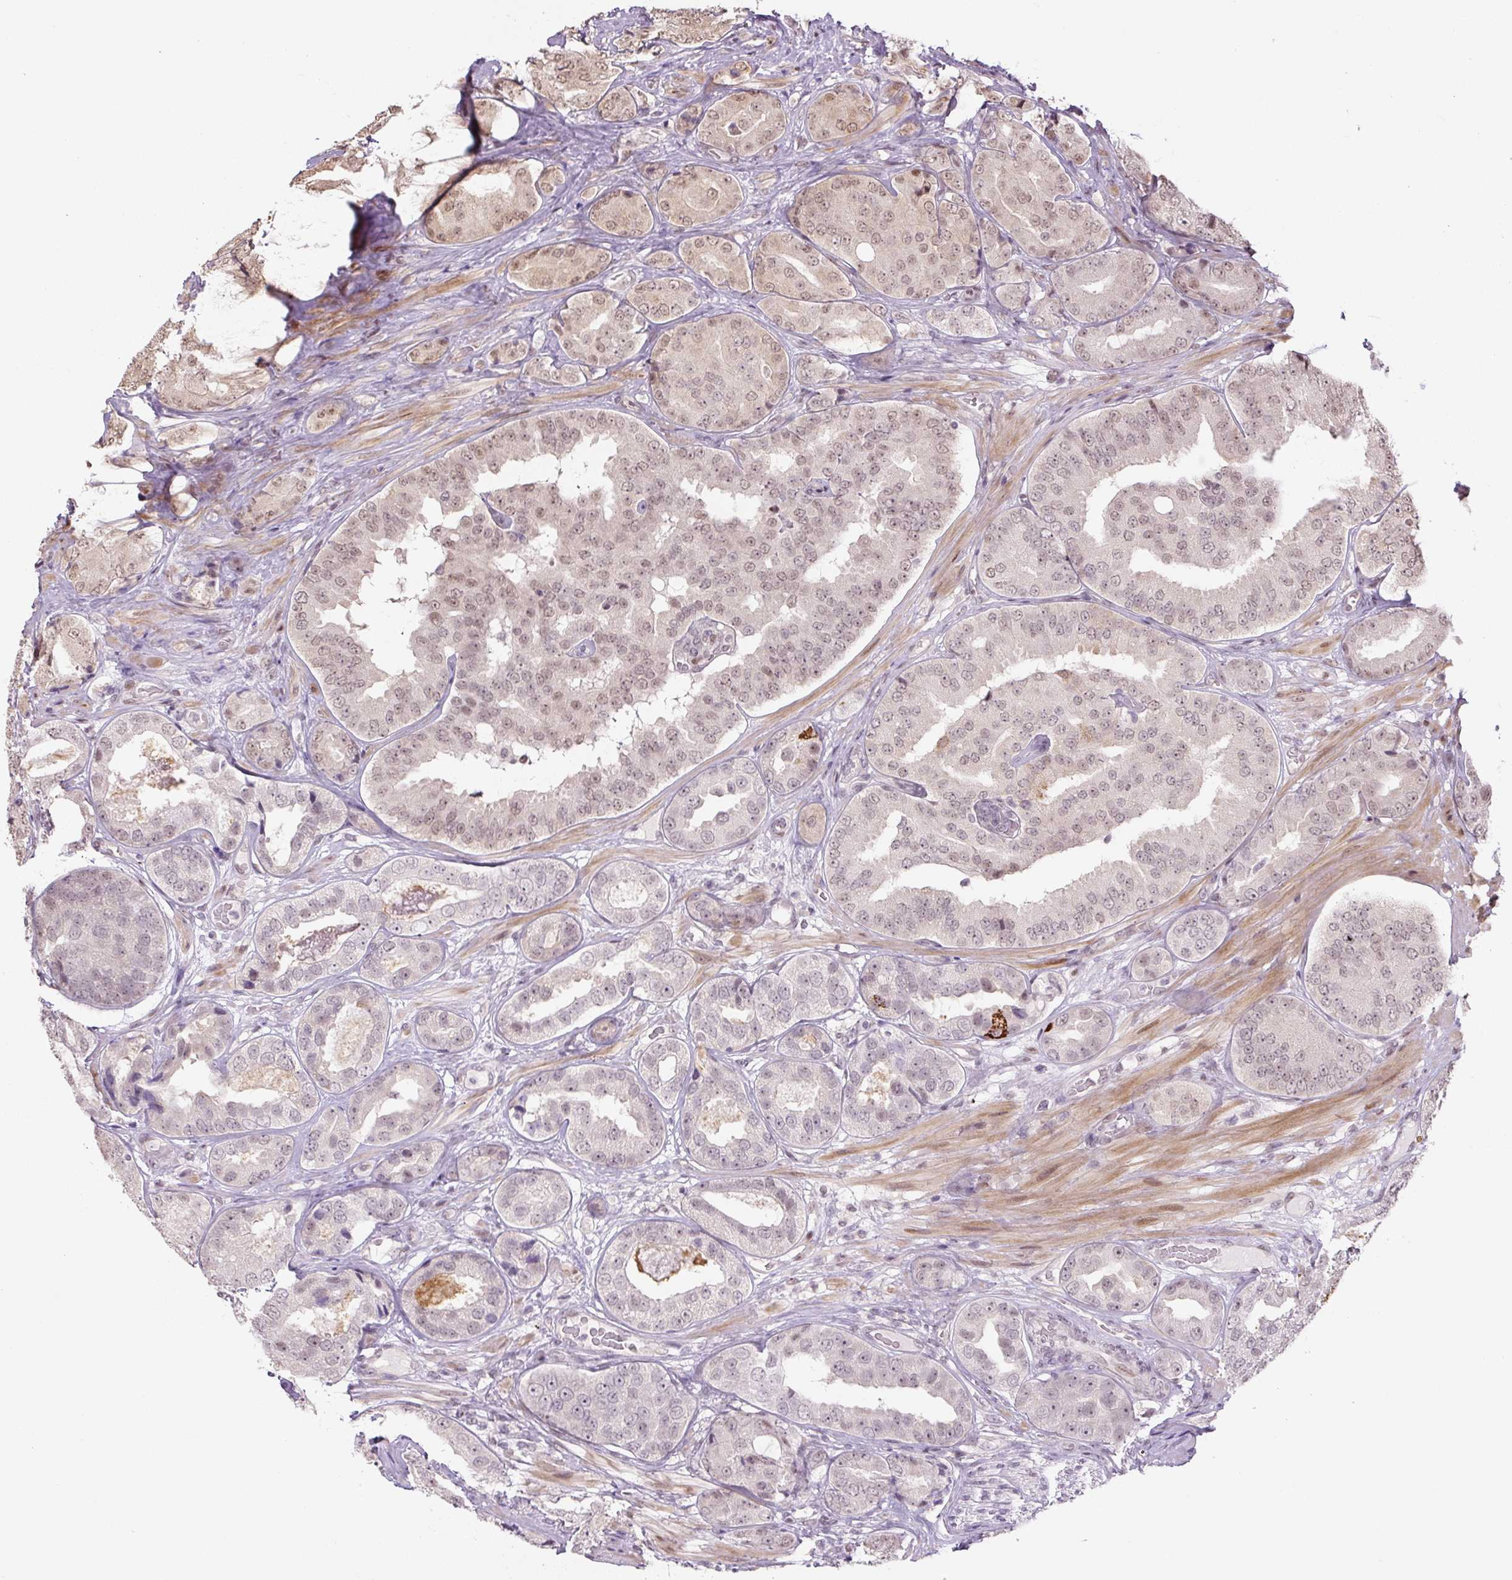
{"staining": {"intensity": "moderate", "quantity": "<25%", "location": "nuclear"}, "tissue": "prostate cancer", "cell_type": "Tumor cells", "image_type": "cancer", "snomed": [{"axis": "morphology", "description": "Adenocarcinoma, High grade"}, {"axis": "topography", "description": "Prostate"}], "caption": "This is an image of immunohistochemistry staining of prostate cancer (adenocarcinoma (high-grade)), which shows moderate staining in the nuclear of tumor cells.", "gene": "TCFL5", "patient": {"sex": "male", "age": 63}}